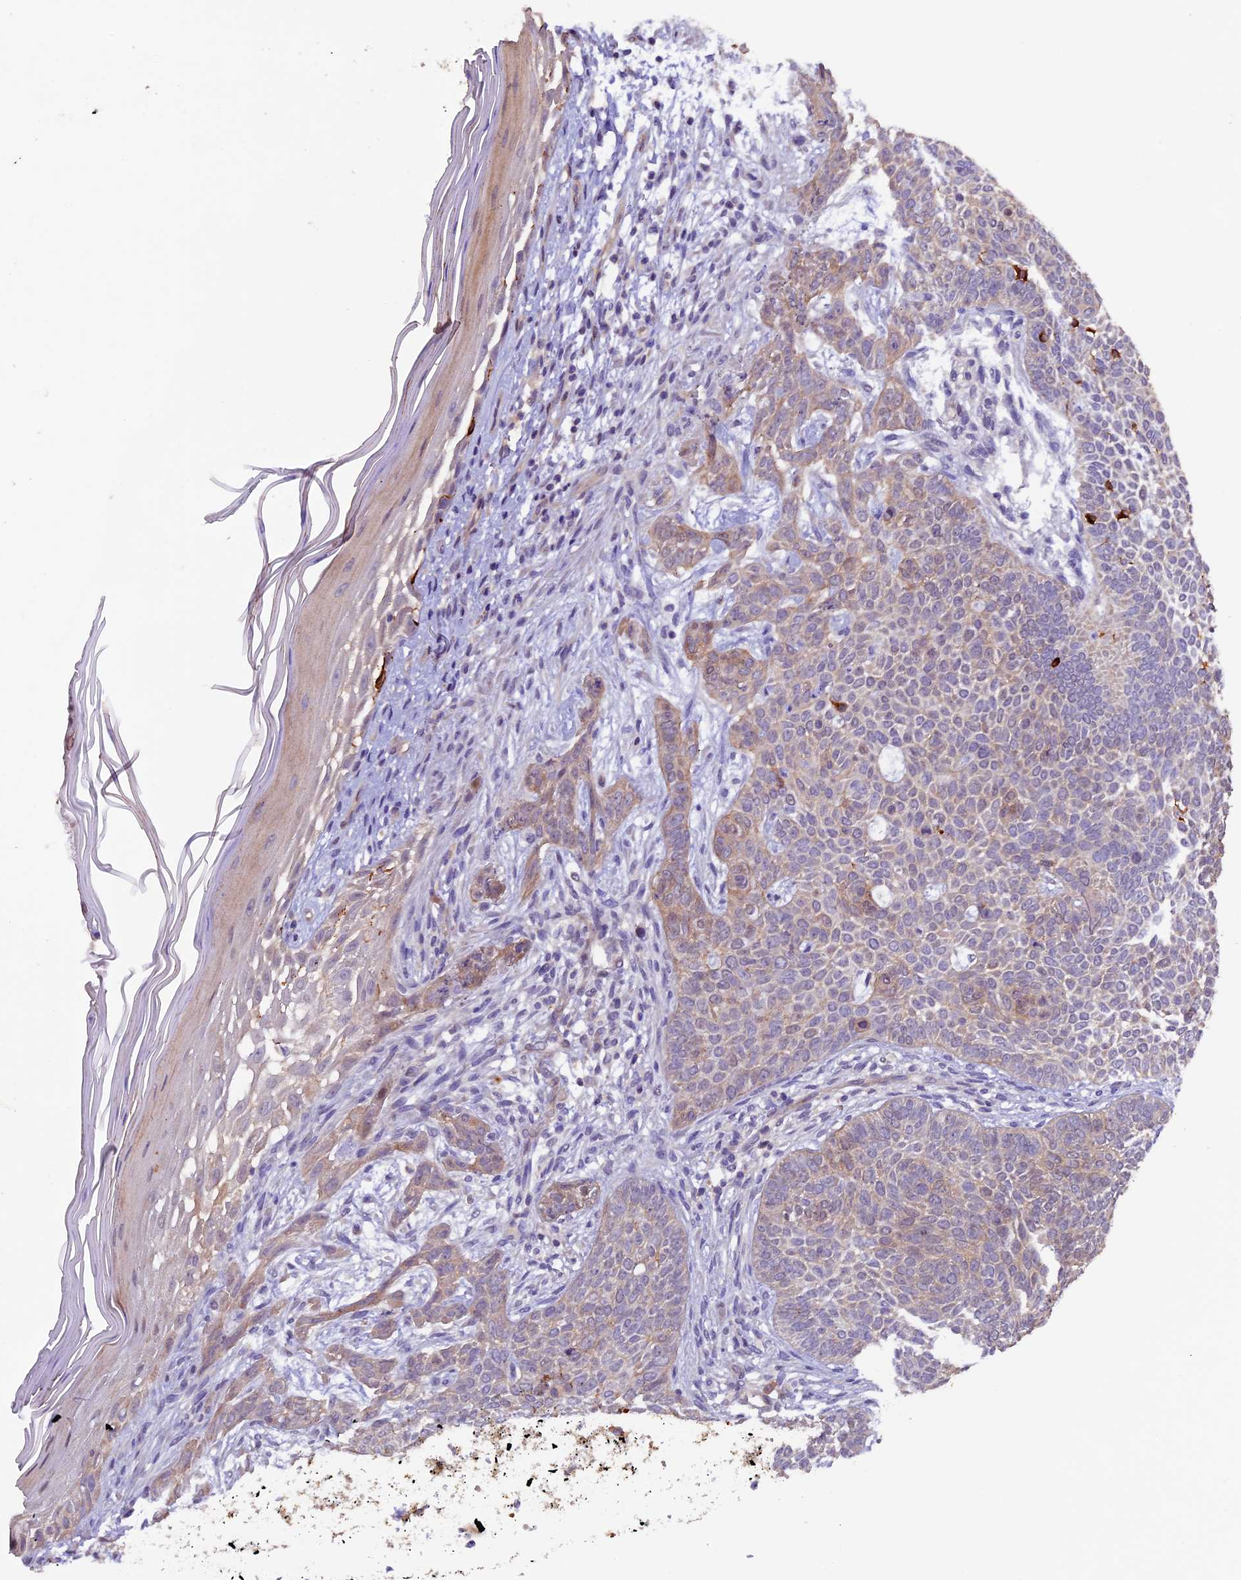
{"staining": {"intensity": "moderate", "quantity": "<25%", "location": "cytoplasmic/membranous"}, "tissue": "skin cancer", "cell_type": "Tumor cells", "image_type": "cancer", "snomed": [{"axis": "morphology", "description": "Basal cell carcinoma"}, {"axis": "topography", "description": "Skin"}], "caption": "An image of human basal cell carcinoma (skin) stained for a protein displays moderate cytoplasmic/membranous brown staining in tumor cells.", "gene": "NCK2", "patient": {"sex": "male", "age": 85}}